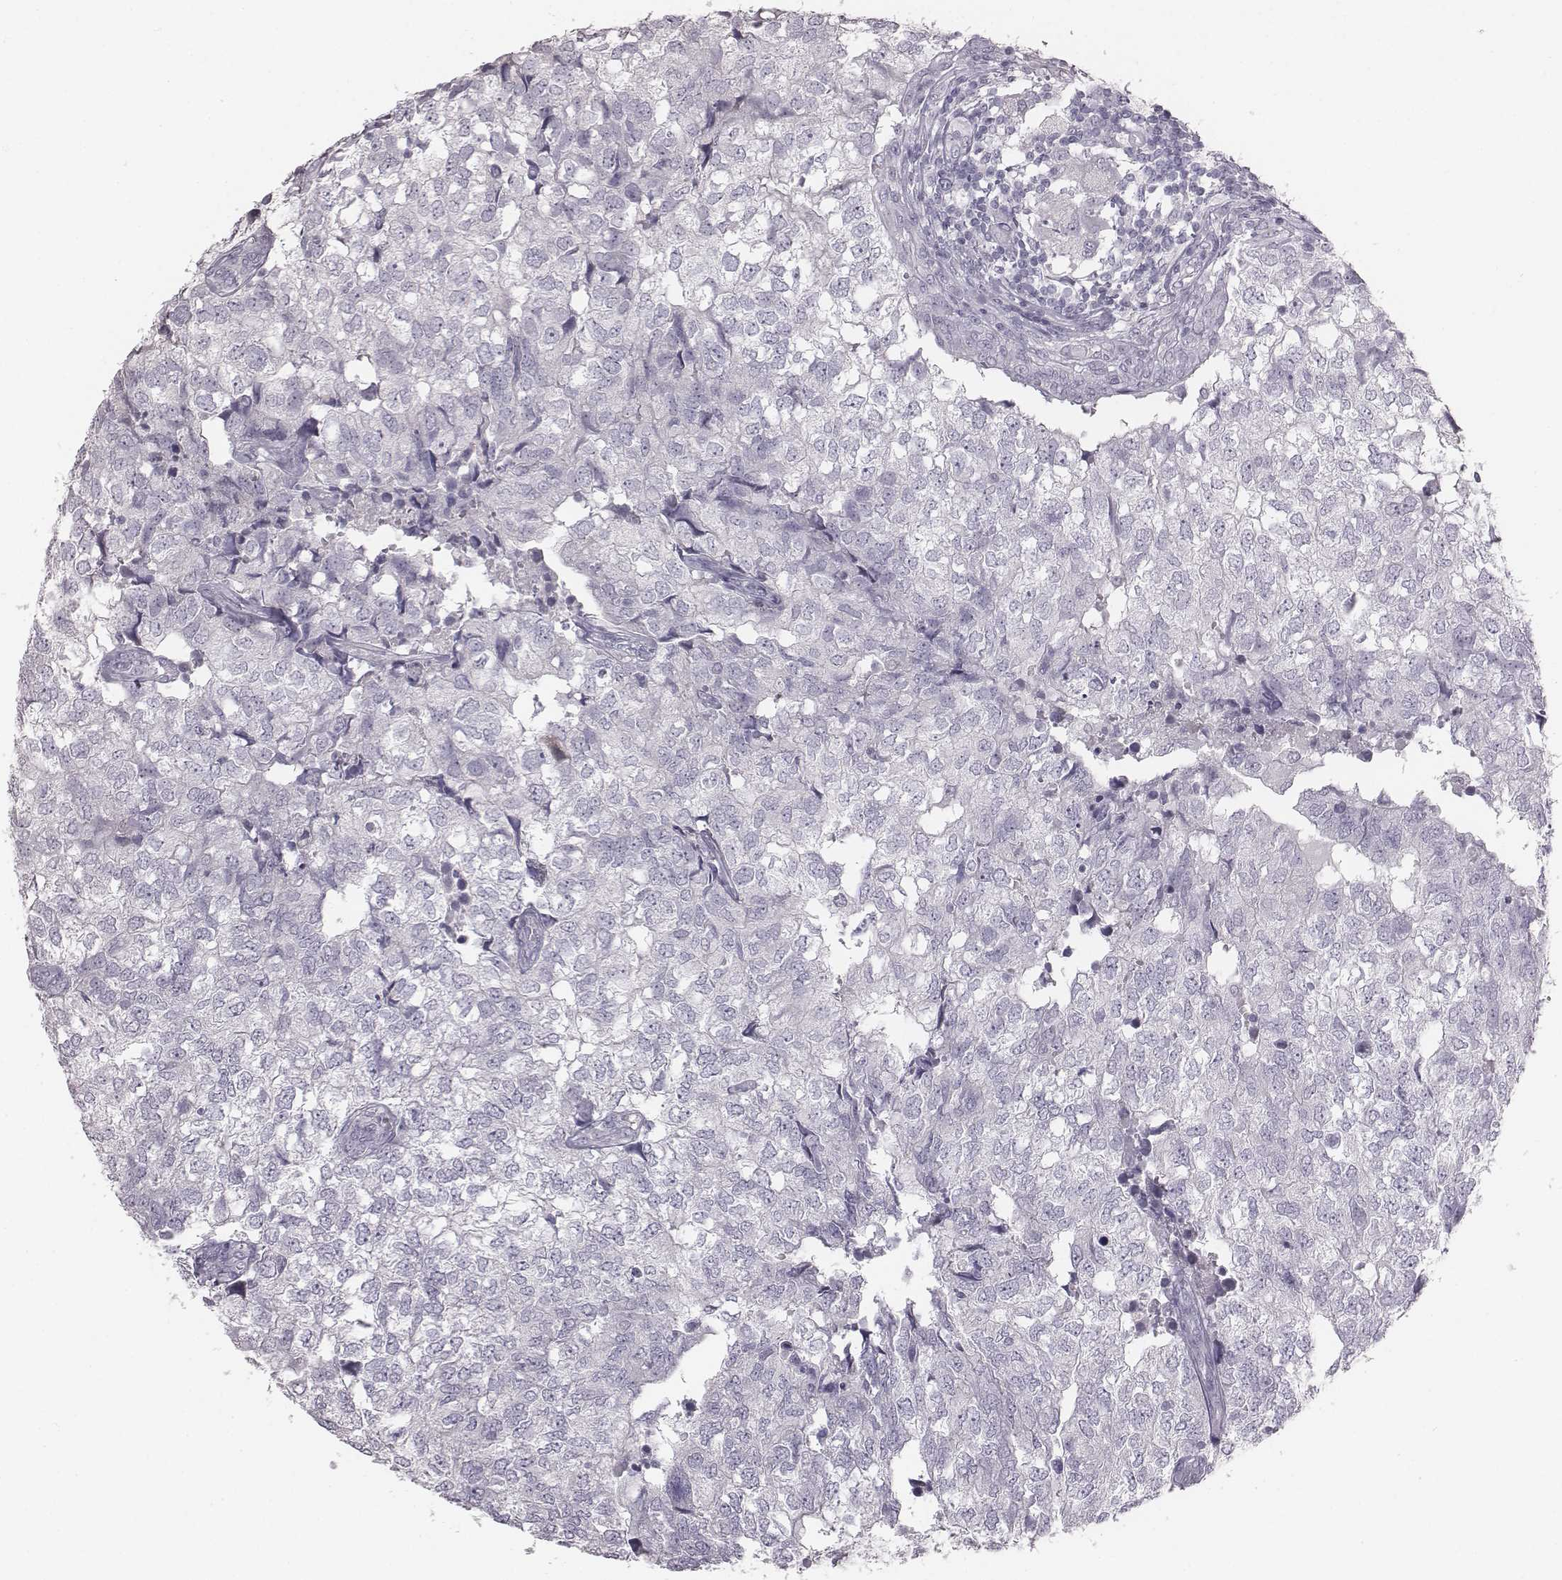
{"staining": {"intensity": "negative", "quantity": "none", "location": "none"}, "tissue": "breast cancer", "cell_type": "Tumor cells", "image_type": "cancer", "snomed": [{"axis": "morphology", "description": "Duct carcinoma"}, {"axis": "topography", "description": "Breast"}], "caption": "This photomicrograph is of breast cancer (infiltrating ductal carcinoma) stained with IHC to label a protein in brown with the nuclei are counter-stained blue. There is no staining in tumor cells.", "gene": "C6orf58", "patient": {"sex": "female", "age": 30}}